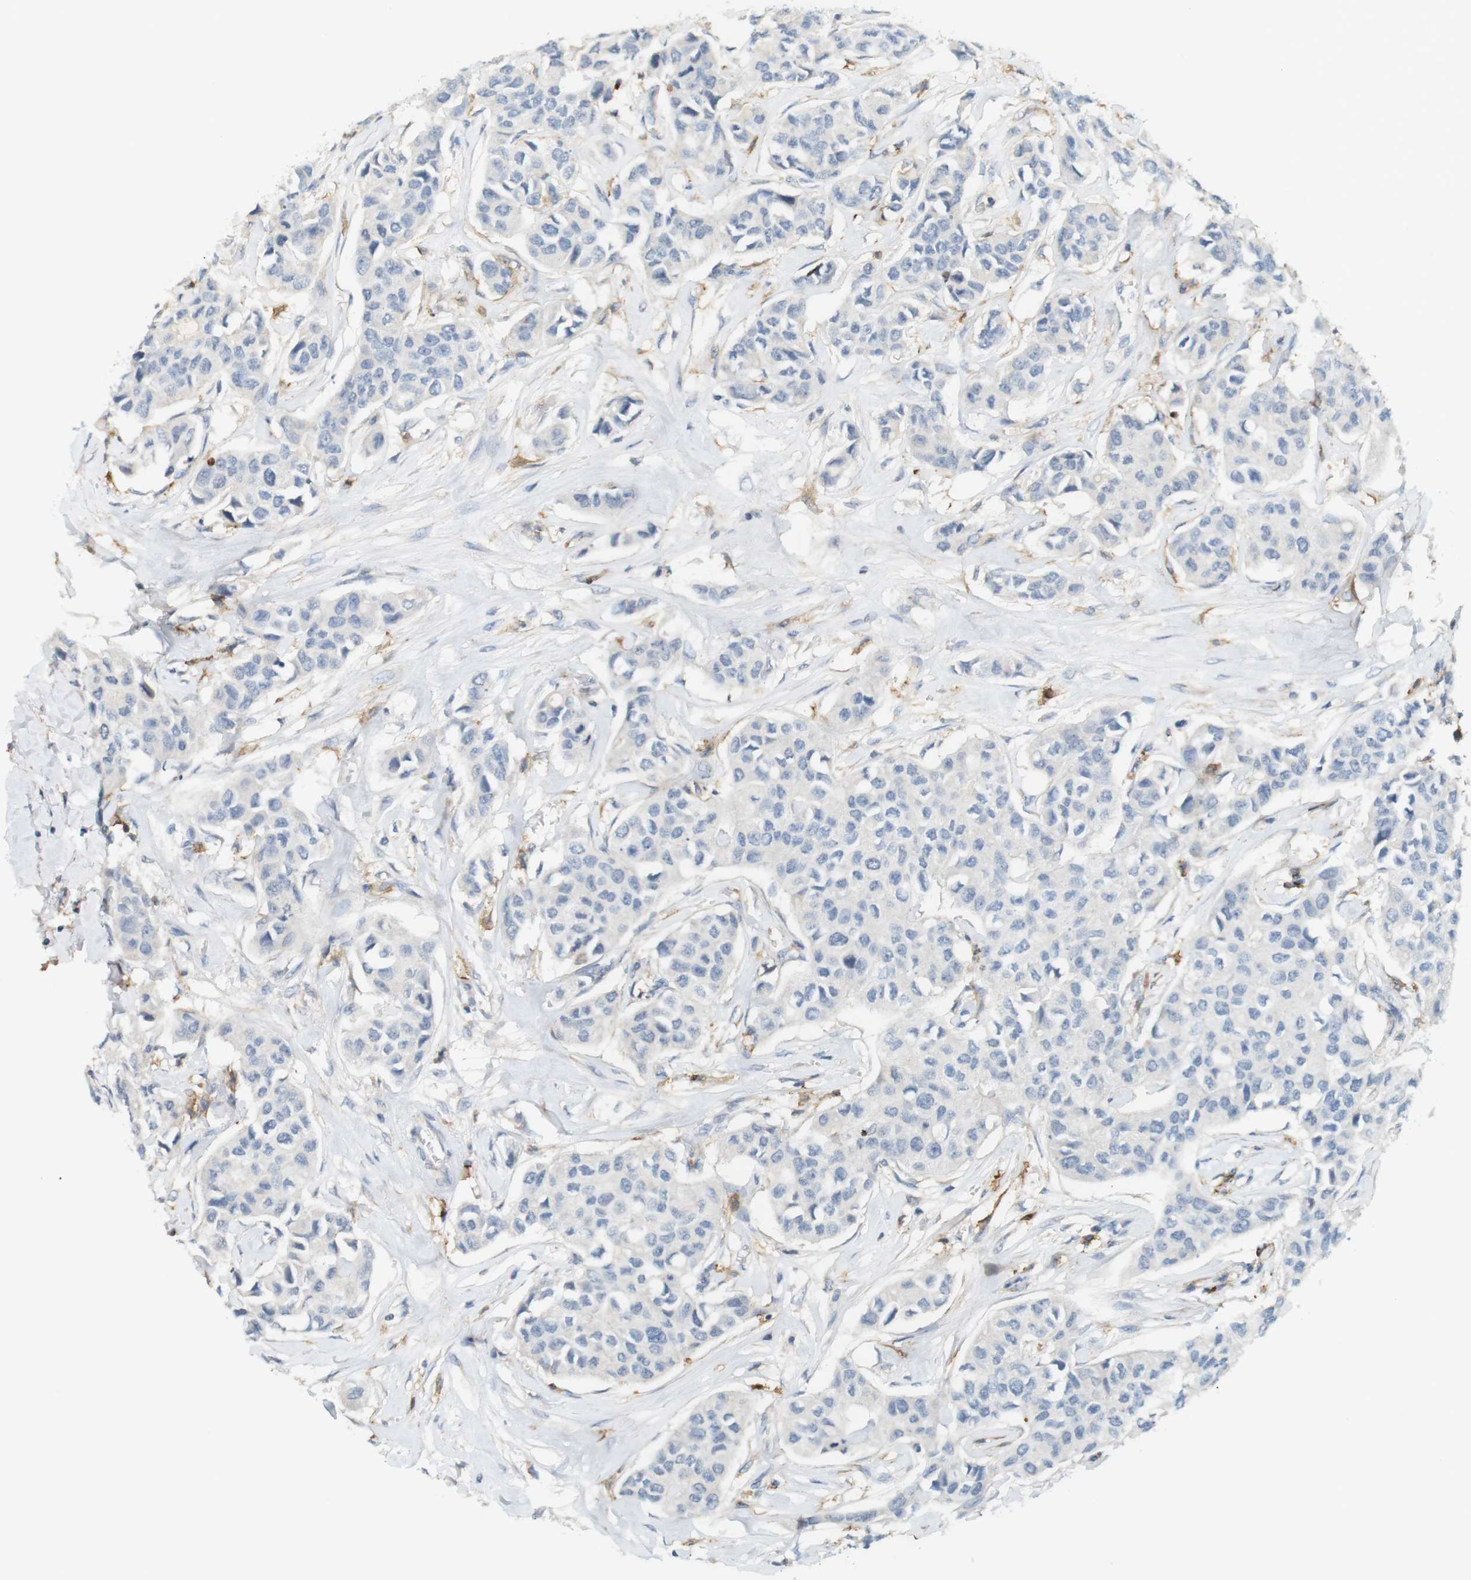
{"staining": {"intensity": "negative", "quantity": "none", "location": "none"}, "tissue": "breast cancer", "cell_type": "Tumor cells", "image_type": "cancer", "snomed": [{"axis": "morphology", "description": "Duct carcinoma"}, {"axis": "topography", "description": "Breast"}], "caption": "An image of human breast intraductal carcinoma is negative for staining in tumor cells. (DAB (3,3'-diaminobenzidine) IHC, high magnification).", "gene": "SIRPA", "patient": {"sex": "female", "age": 80}}